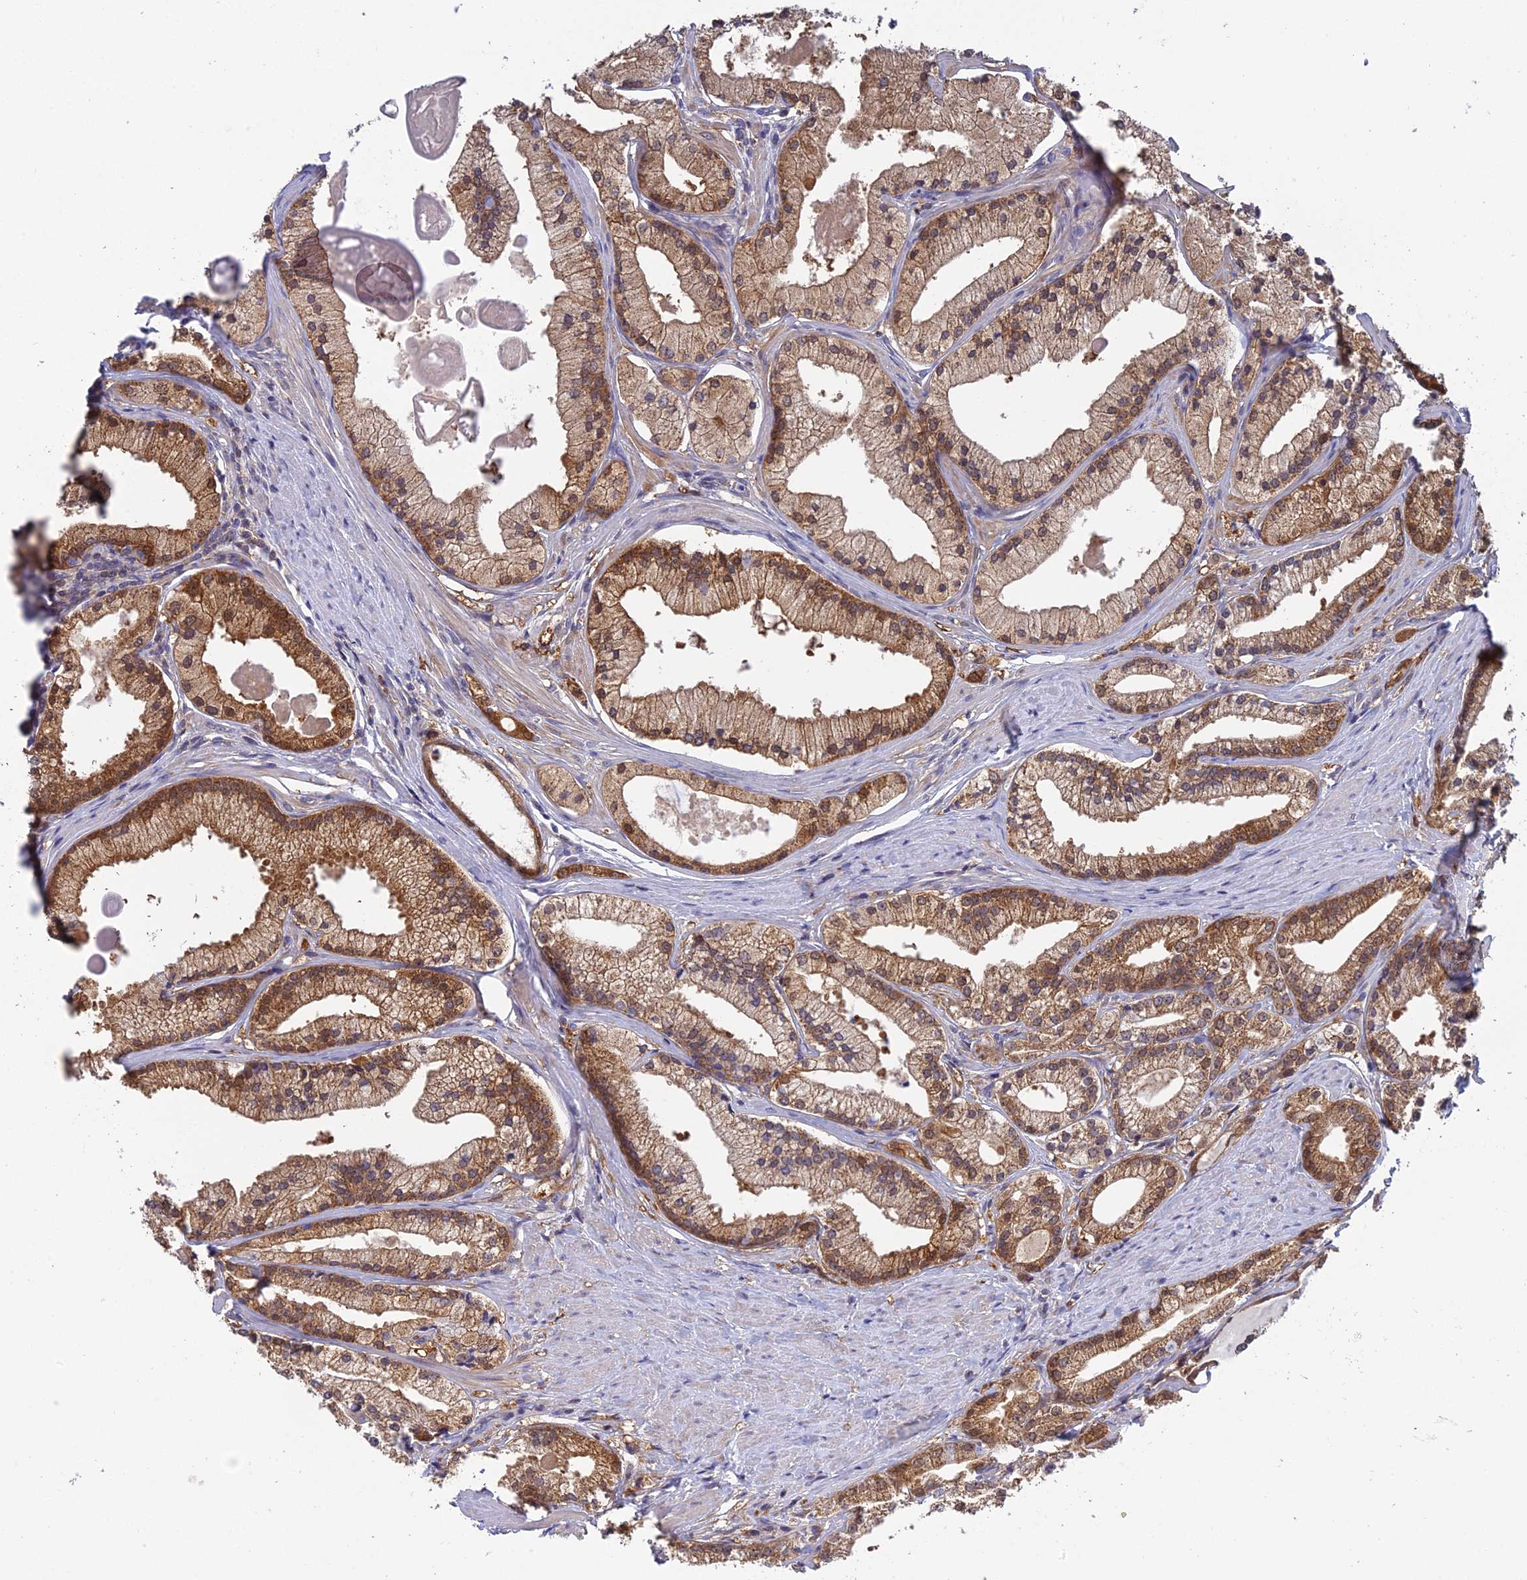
{"staining": {"intensity": "moderate", "quantity": ">75%", "location": "cytoplasmic/membranous,nuclear"}, "tissue": "prostate cancer", "cell_type": "Tumor cells", "image_type": "cancer", "snomed": [{"axis": "morphology", "description": "Adenocarcinoma, Low grade"}, {"axis": "topography", "description": "Prostate"}], "caption": "High-magnification brightfield microscopy of prostate cancer (low-grade adenocarcinoma) stained with DAB (3,3'-diaminobenzidine) (brown) and counterstained with hematoxylin (blue). tumor cells exhibit moderate cytoplasmic/membranous and nuclear positivity is appreciated in about>75% of cells. The staining was performed using DAB to visualize the protein expression in brown, while the nuclei were stained in blue with hematoxylin (Magnification: 20x).", "gene": "ELOA2", "patient": {"sex": "male", "age": 57}}